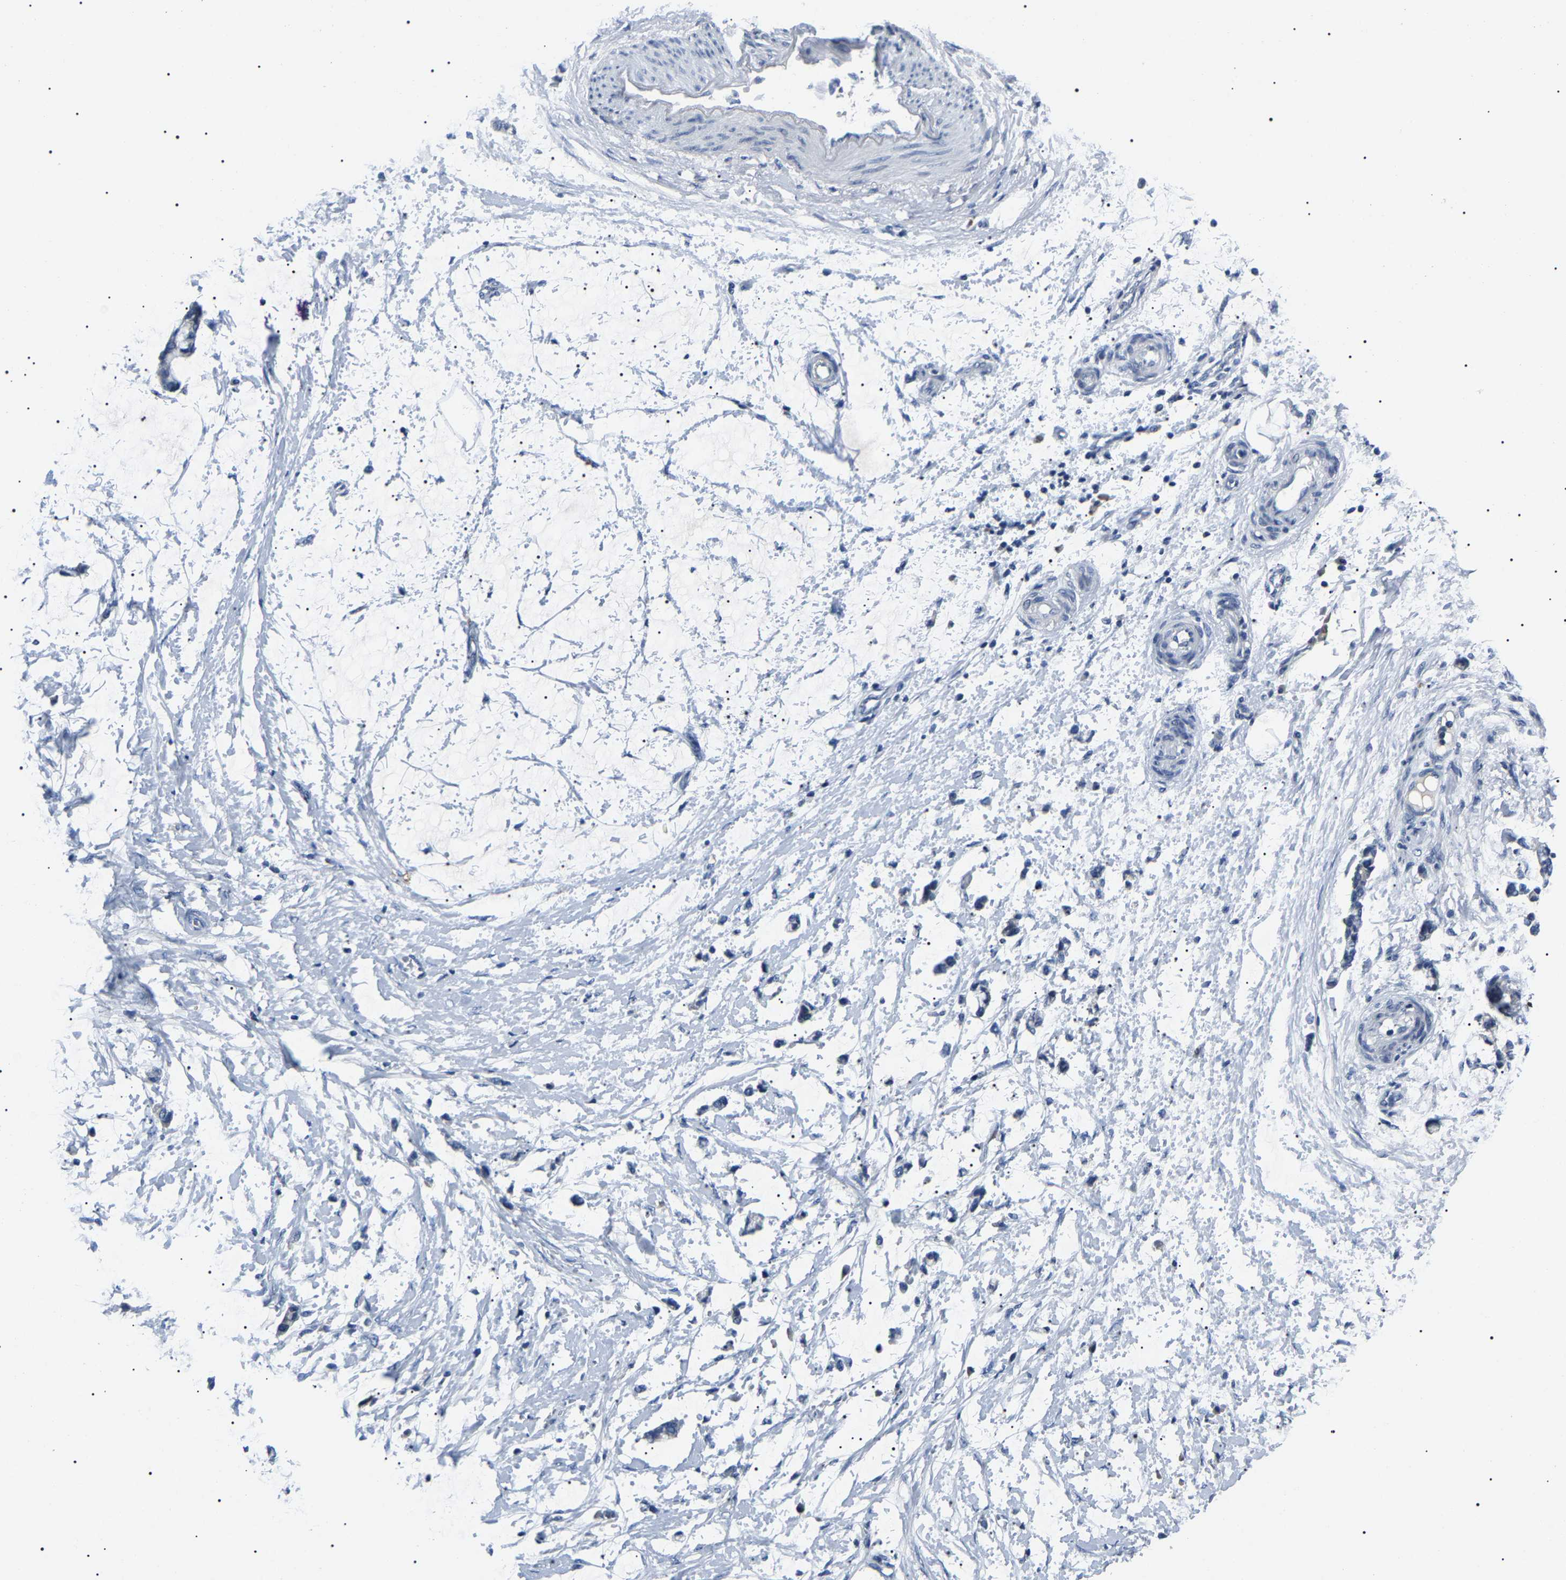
{"staining": {"intensity": "negative", "quantity": "none", "location": "none"}, "tissue": "adipose tissue", "cell_type": "Adipocytes", "image_type": "normal", "snomed": [{"axis": "morphology", "description": "Normal tissue, NOS"}, {"axis": "morphology", "description": "Adenocarcinoma, NOS"}, {"axis": "topography", "description": "Colon"}, {"axis": "topography", "description": "Peripheral nerve tissue"}], "caption": "Immunohistochemical staining of unremarkable adipose tissue demonstrates no significant expression in adipocytes.", "gene": "KLK15", "patient": {"sex": "male", "age": 14}}